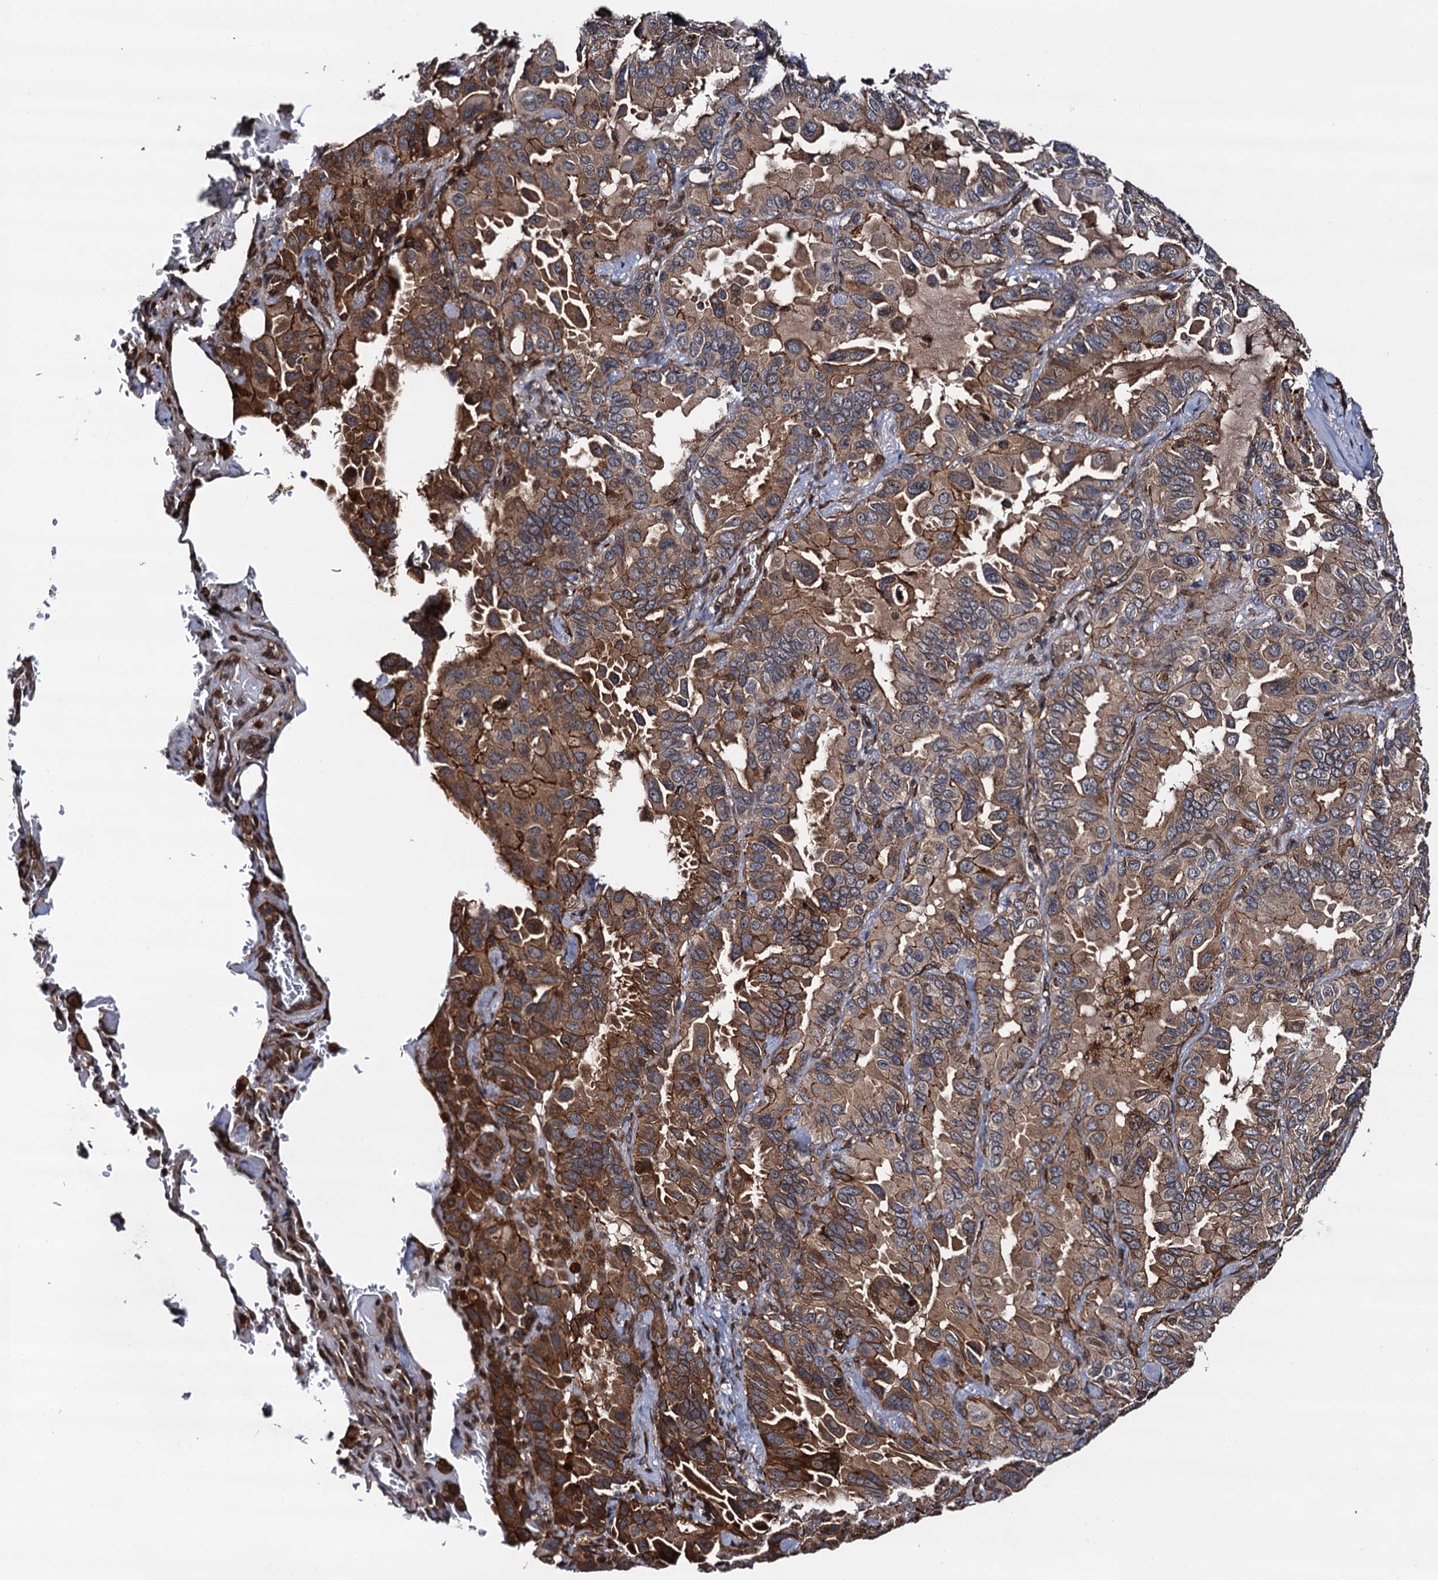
{"staining": {"intensity": "moderate", "quantity": ">75%", "location": "cytoplasmic/membranous"}, "tissue": "lung cancer", "cell_type": "Tumor cells", "image_type": "cancer", "snomed": [{"axis": "morphology", "description": "Adenocarcinoma, NOS"}, {"axis": "topography", "description": "Lung"}], "caption": "IHC staining of adenocarcinoma (lung), which demonstrates medium levels of moderate cytoplasmic/membranous positivity in about >75% of tumor cells indicating moderate cytoplasmic/membranous protein positivity. The staining was performed using DAB (brown) for protein detection and nuclei were counterstained in hematoxylin (blue).", "gene": "BORA", "patient": {"sex": "male", "age": 64}}